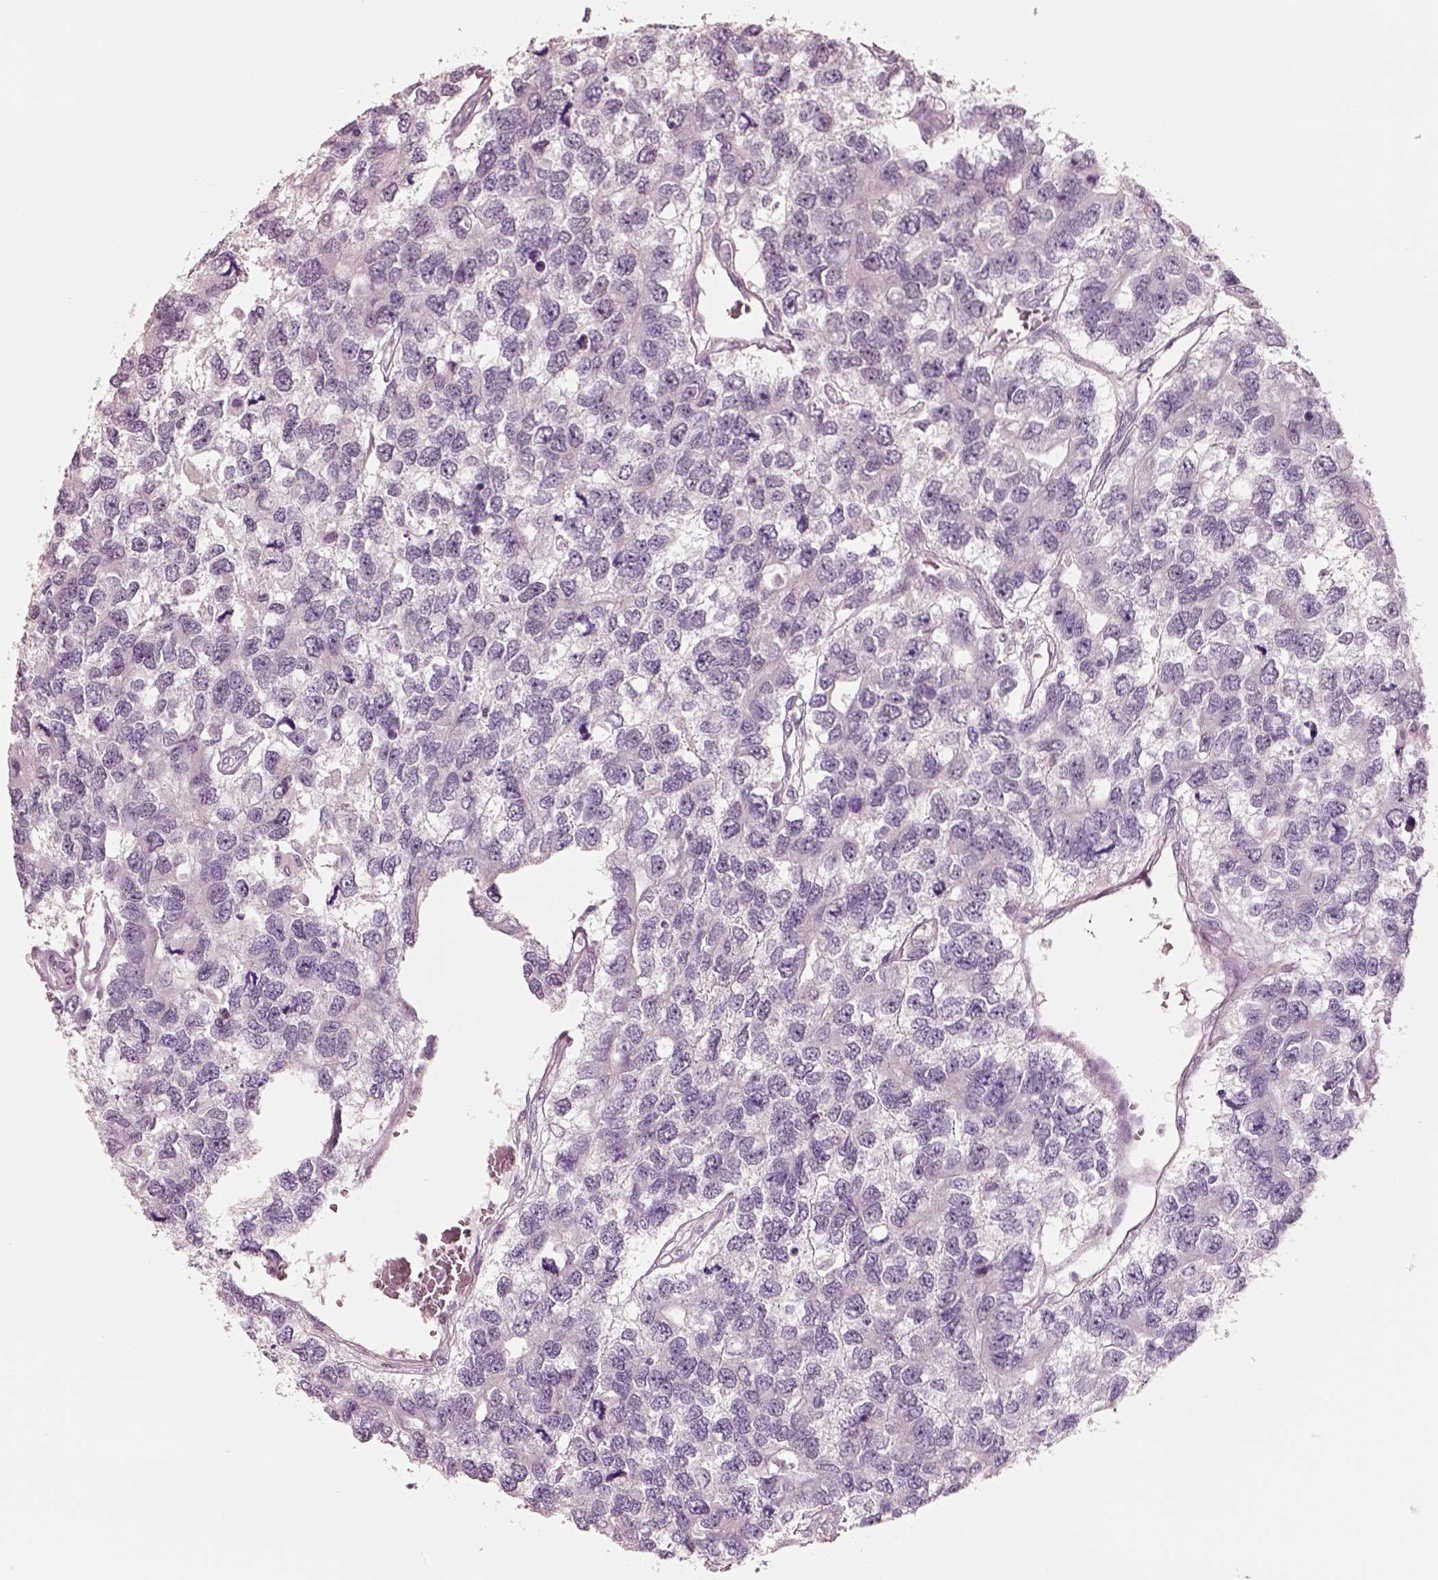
{"staining": {"intensity": "negative", "quantity": "none", "location": "none"}, "tissue": "testis cancer", "cell_type": "Tumor cells", "image_type": "cancer", "snomed": [{"axis": "morphology", "description": "Seminoma, NOS"}, {"axis": "topography", "description": "Testis"}], "caption": "Tumor cells are negative for brown protein staining in testis cancer.", "gene": "ELSPBP1", "patient": {"sex": "male", "age": 52}}